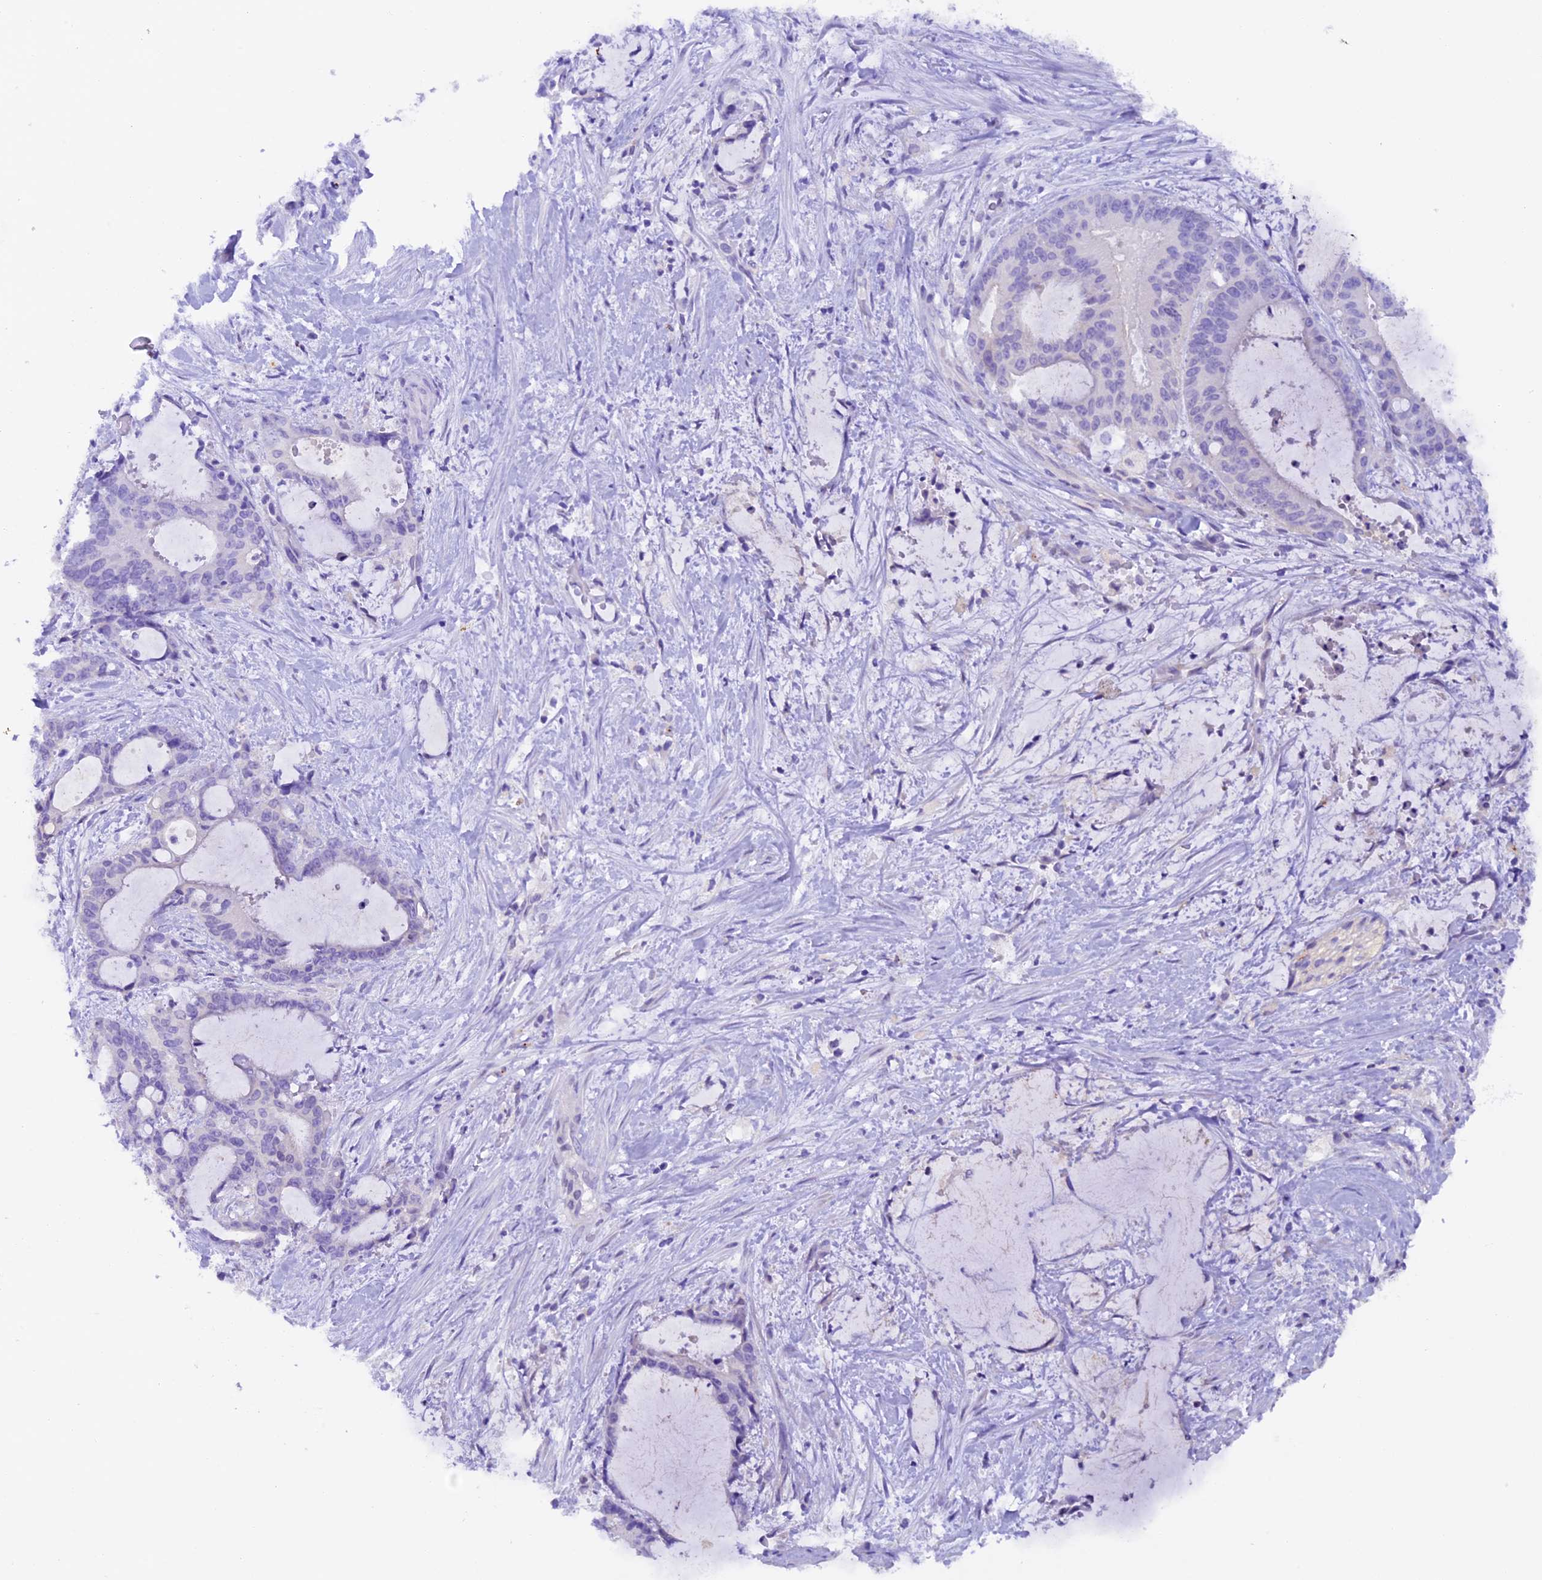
{"staining": {"intensity": "negative", "quantity": "none", "location": "none"}, "tissue": "liver cancer", "cell_type": "Tumor cells", "image_type": "cancer", "snomed": [{"axis": "morphology", "description": "Normal tissue, NOS"}, {"axis": "morphology", "description": "Cholangiocarcinoma"}, {"axis": "topography", "description": "Liver"}, {"axis": "topography", "description": "Peripheral nerve tissue"}], "caption": "High power microscopy image of an immunohistochemistry photomicrograph of liver cholangiocarcinoma, revealing no significant expression in tumor cells.", "gene": "NCK2", "patient": {"sex": "female", "age": 73}}